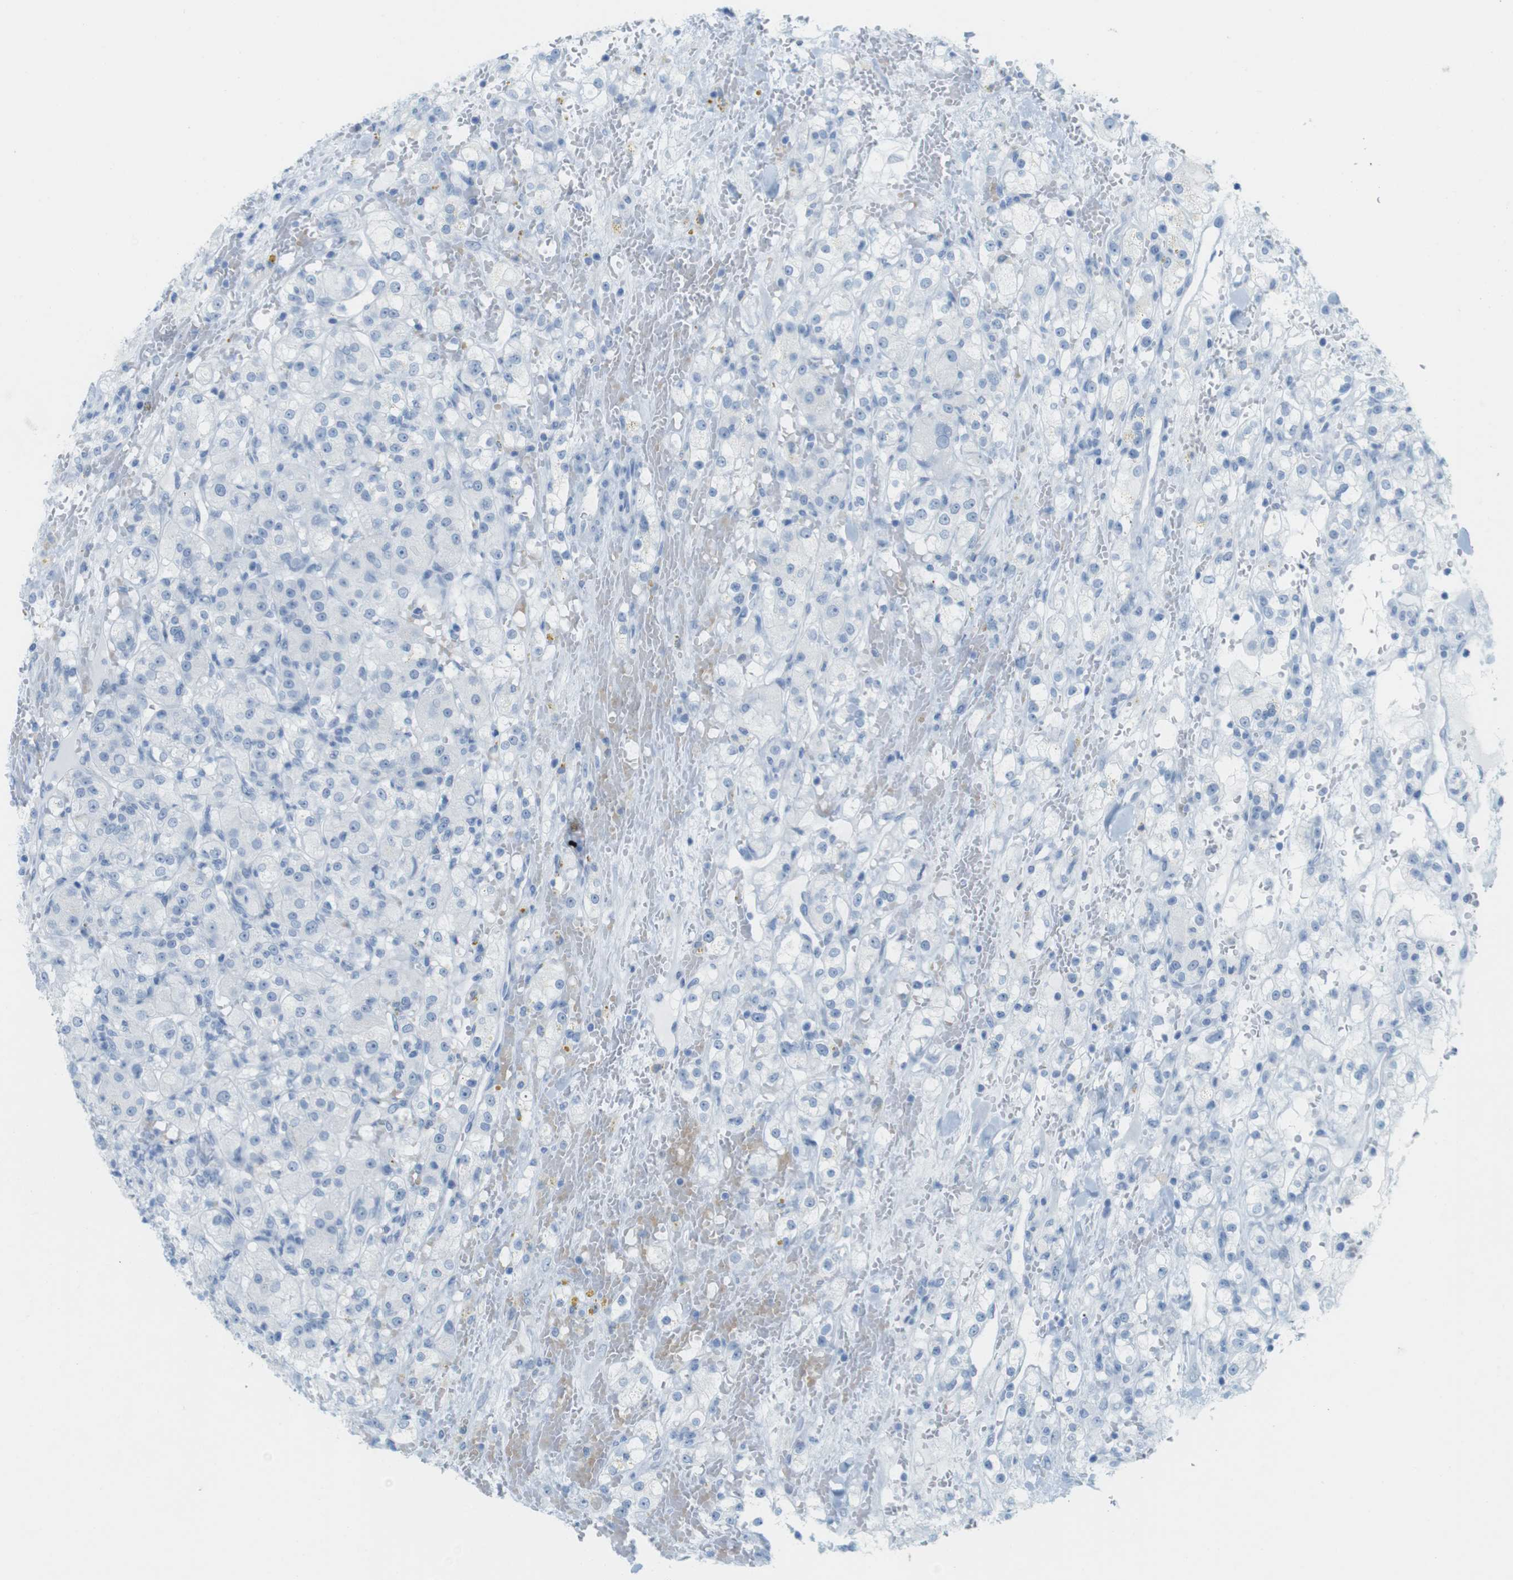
{"staining": {"intensity": "negative", "quantity": "none", "location": "none"}, "tissue": "renal cancer", "cell_type": "Tumor cells", "image_type": "cancer", "snomed": [{"axis": "morphology", "description": "Normal tissue, NOS"}, {"axis": "morphology", "description": "Adenocarcinoma, NOS"}, {"axis": "topography", "description": "Kidney"}], "caption": "A high-resolution photomicrograph shows immunohistochemistry staining of renal adenocarcinoma, which demonstrates no significant positivity in tumor cells.", "gene": "TNNT2", "patient": {"sex": "male", "age": 61}}